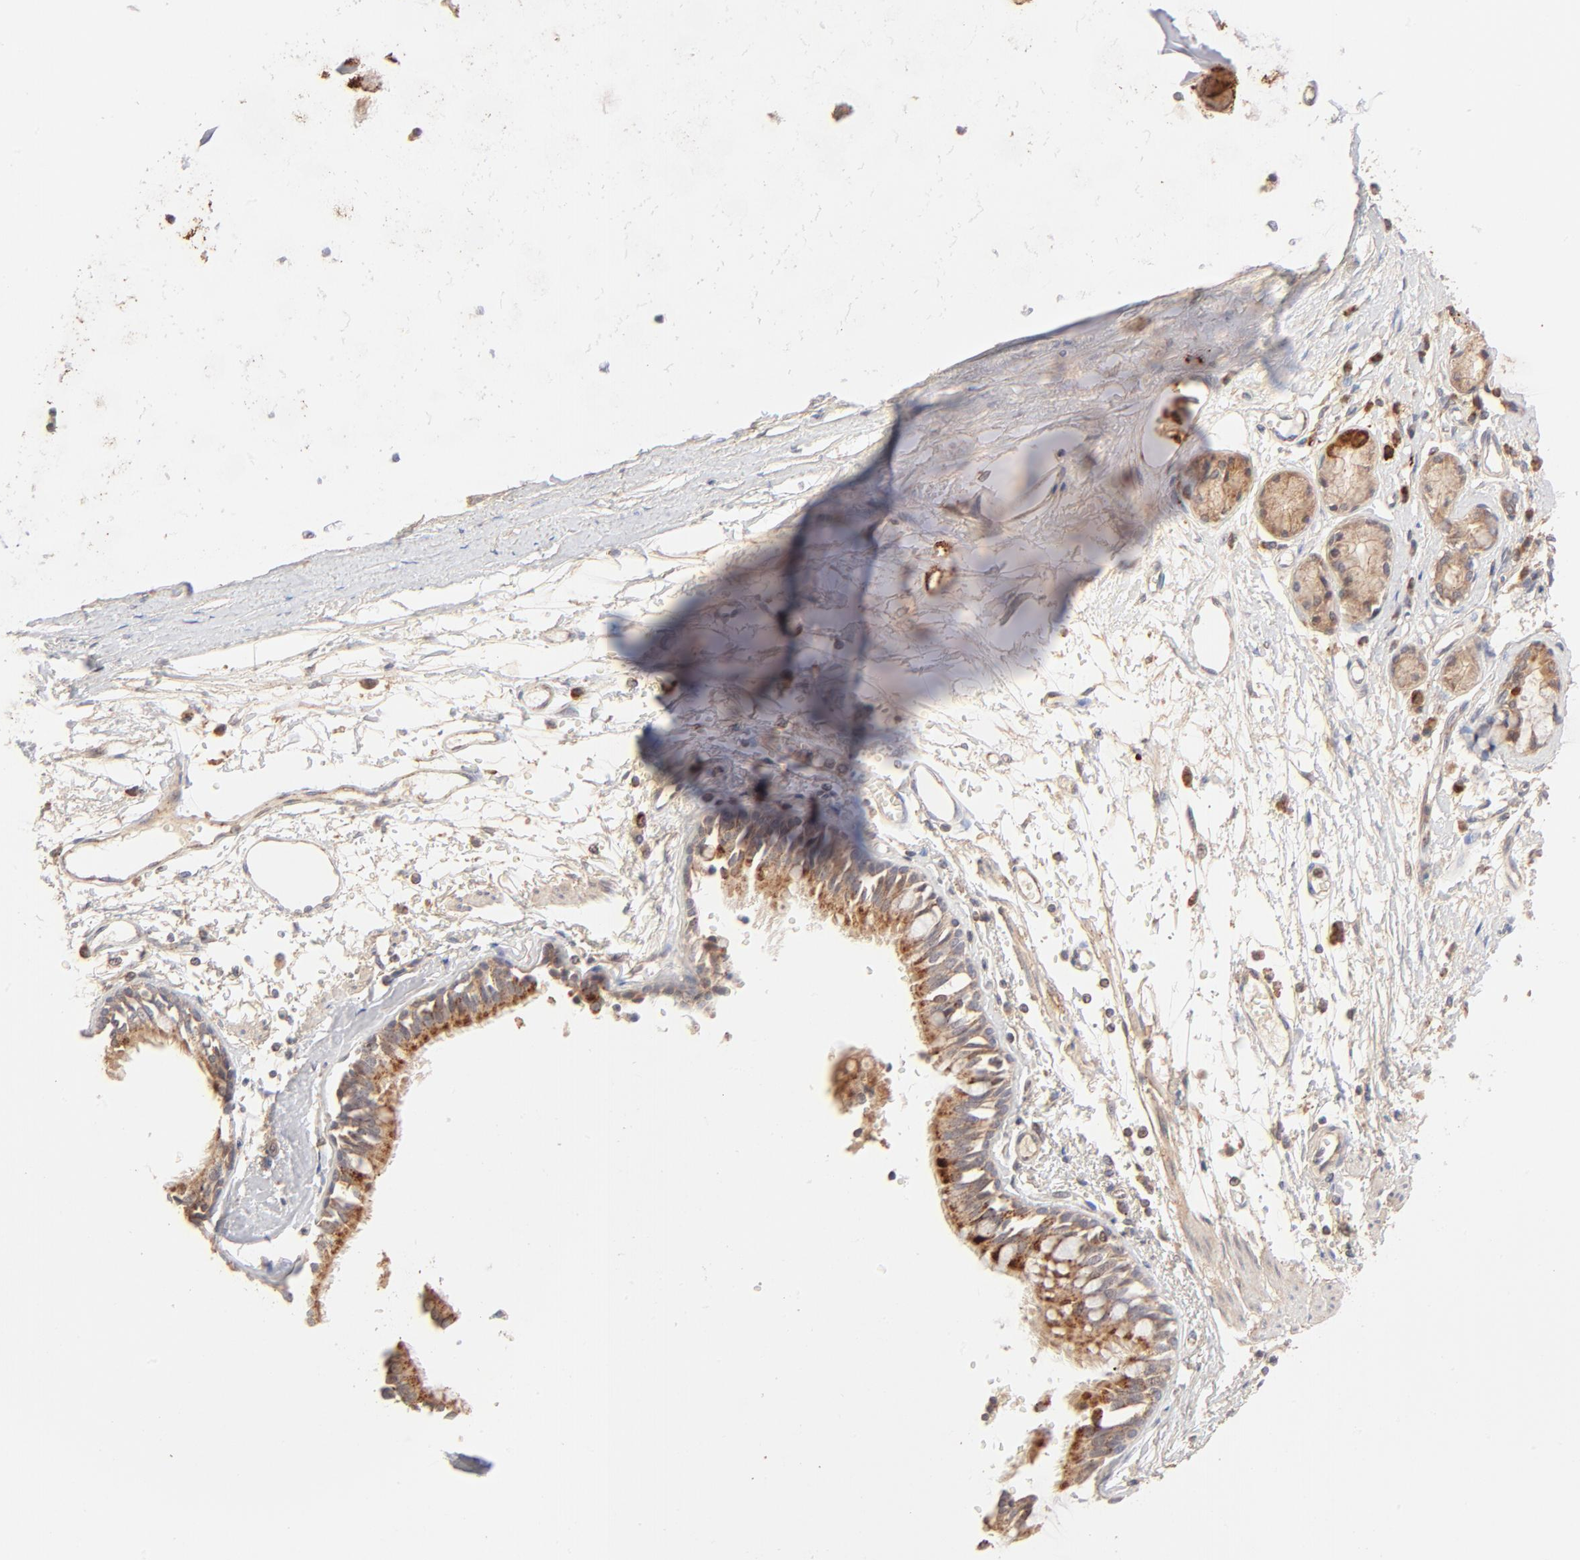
{"staining": {"intensity": "strong", "quantity": ">75%", "location": "cytoplasmic/membranous"}, "tissue": "bronchus", "cell_type": "Respiratory epithelial cells", "image_type": "normal", "snomed": [{"axis": "morphology", "description": "Normal tissue, NOS"}, {"axis": "topography", "description": "Bronchus"}, {"axis": "topography", "description": "Lung"}], "caption": "The immunohistochemical stain shows strong cytoplasmic/membranous staining in respiratory epithelial cells of normal bronchus. The protein is shown in brown color, while the nuclei are stained blue.", "gene": "CSPG4", "patient": {"sex": "female", "age": 56}}